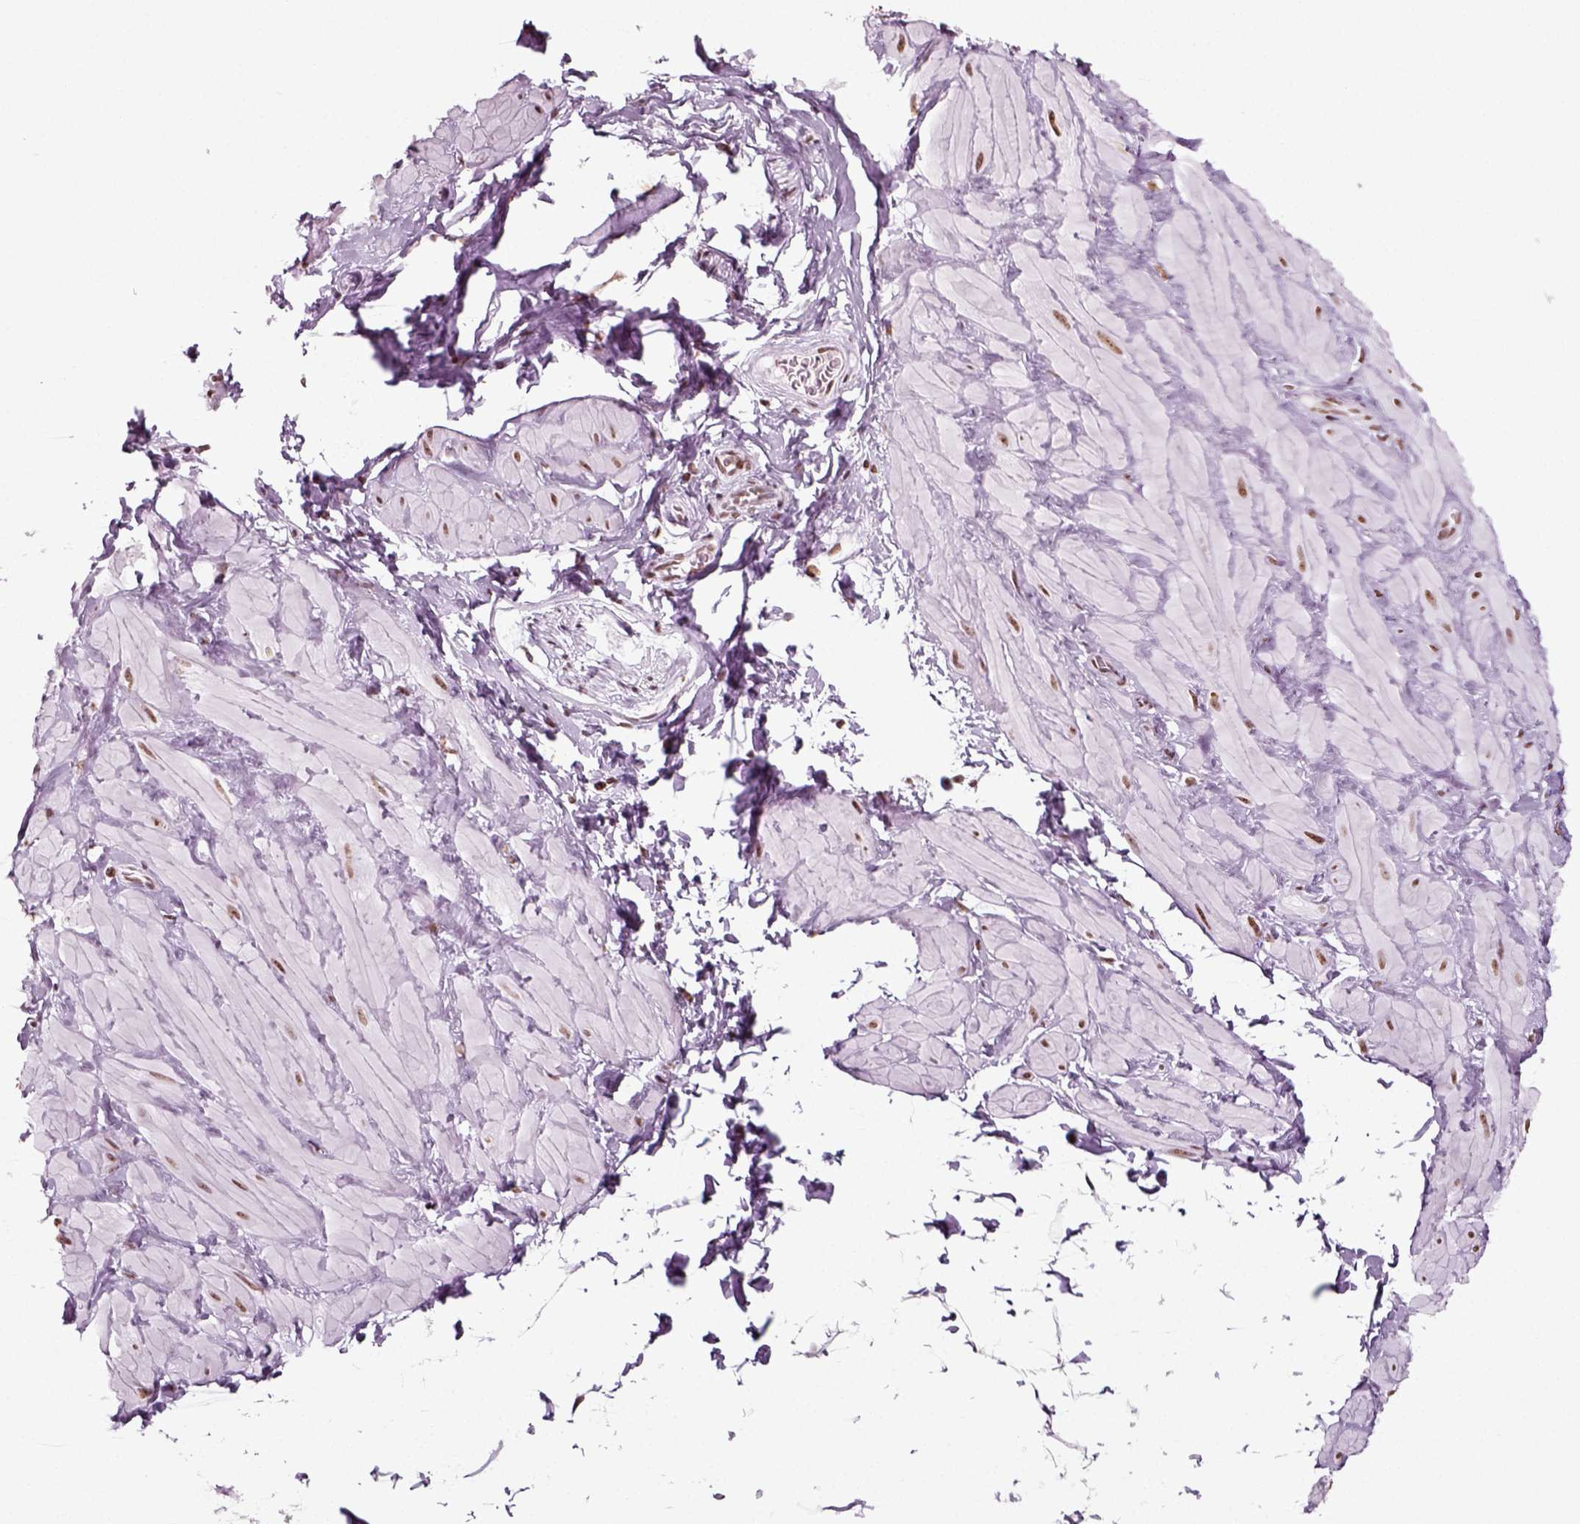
{"staining": {"intensity": "moderate", "quantity": ">75%", "location": "nuclear"}, "tissue": "adipose tissue", "cell_type": "Adipocytes", "image_type": "normal", "snomed": [{"axis": "morphology", "description": "Normal tissue, NOS"}, {"axis": "topography", "description": "Smooth muscle"}, {"axis": "topography", "description": "Peripheral nerve tissue"}], "caption": "High-power microscopy captured an IHC photomicrograph of unremarkable adipose tissue, revealing moderate nuclear staining in about >75% of adipocytes.", "gene": "POLR1H", "patient": {"sex": "male", "age": 22}}